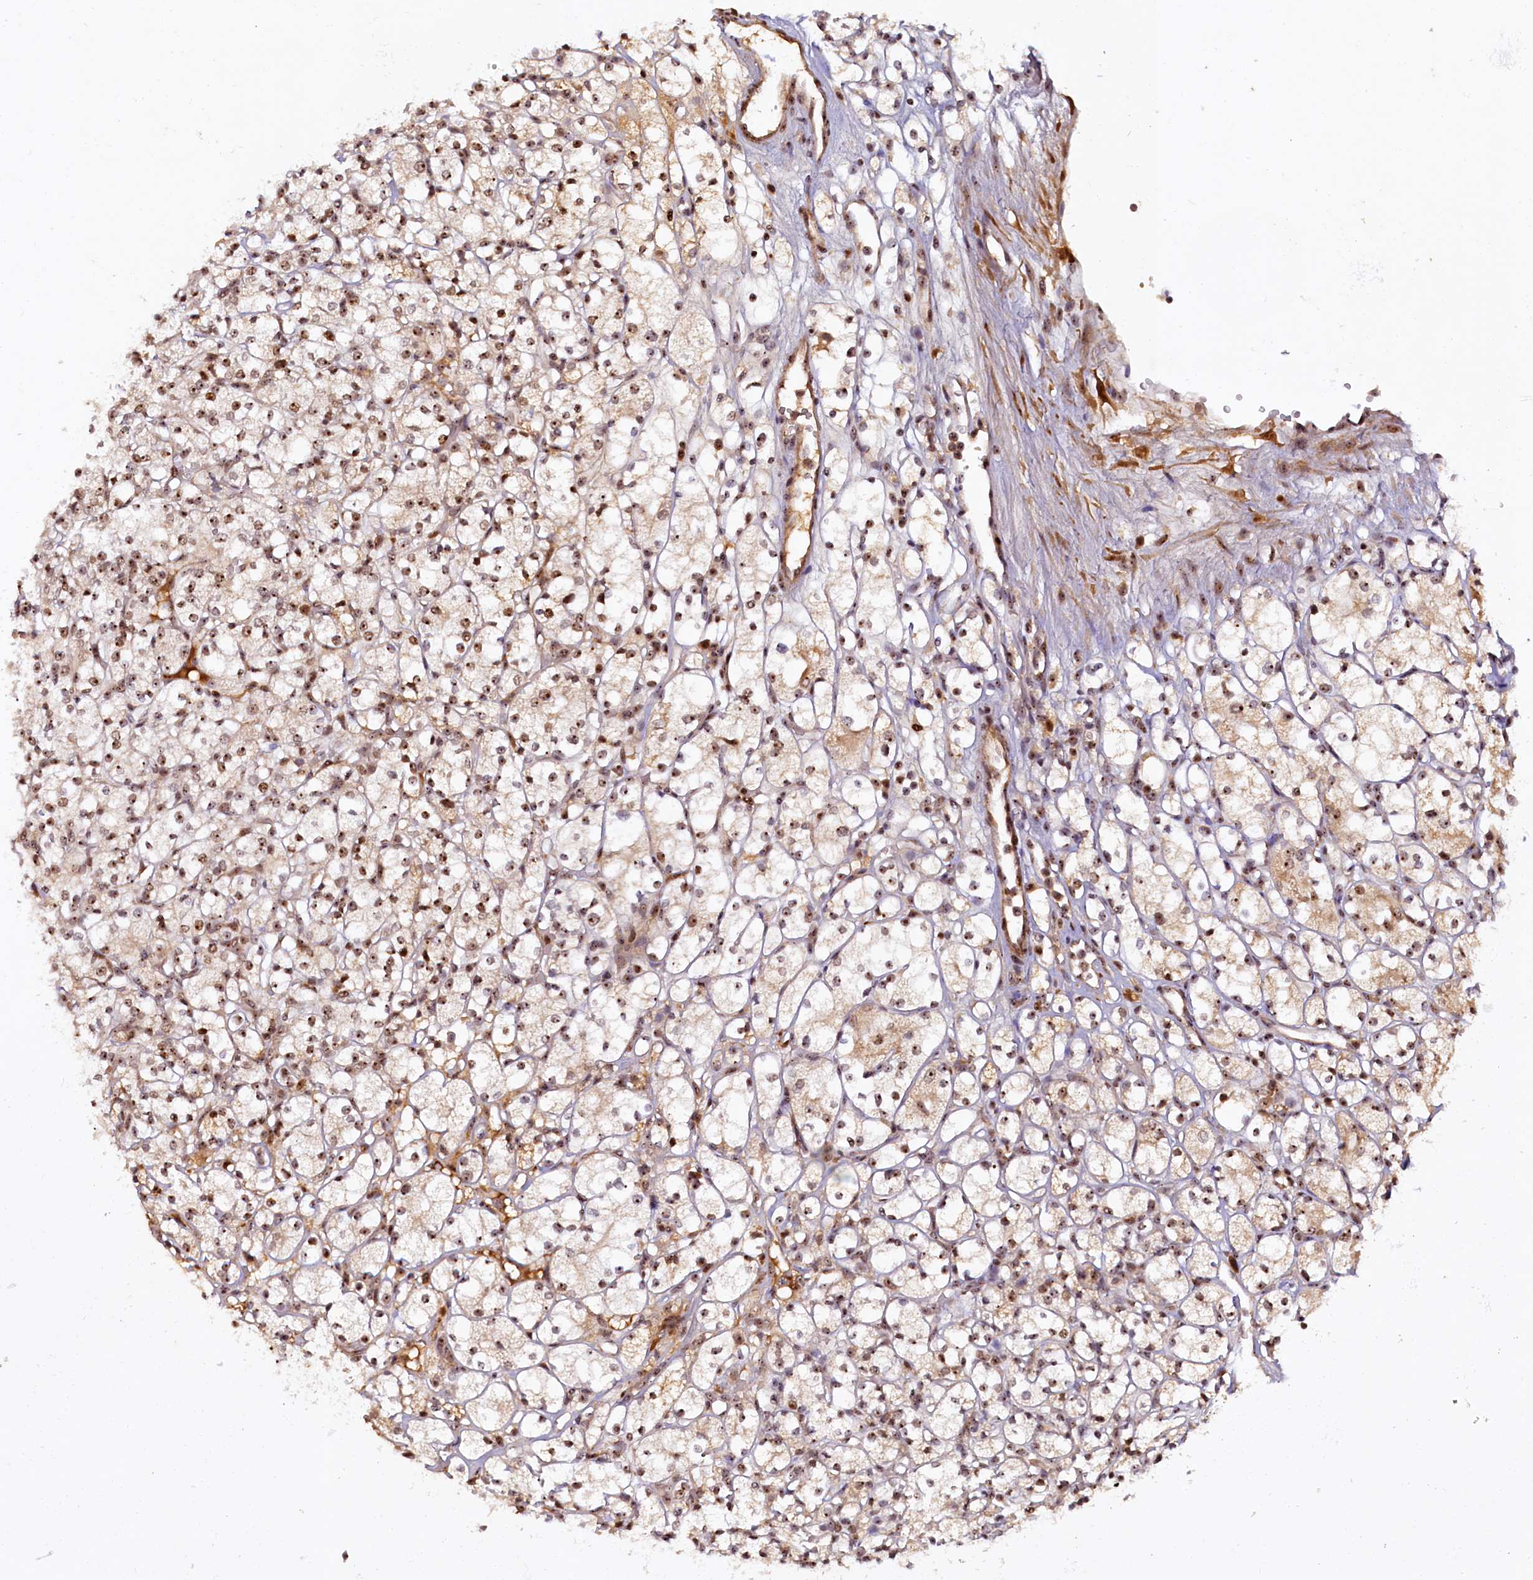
{"staining": {"intensity": "moderate", "quantity": ">75%", "location": "nuclear"}, "tissue": "renal cancer", "cell_type": "Tumor cells", "image_type": "cancer", "snomed": [{"axis": "morphology", "description": "Adenocarcinoma, NOS"}, {"axis": "topography", "description": "Kidney"}], "caption": "Renal cancer stained for a protein (brown) displays moderate nuclear positive staining in approximately >75% of tumor cells.", "gene": "TCOF1", "patient": {"sex": "male", "age": 77}}